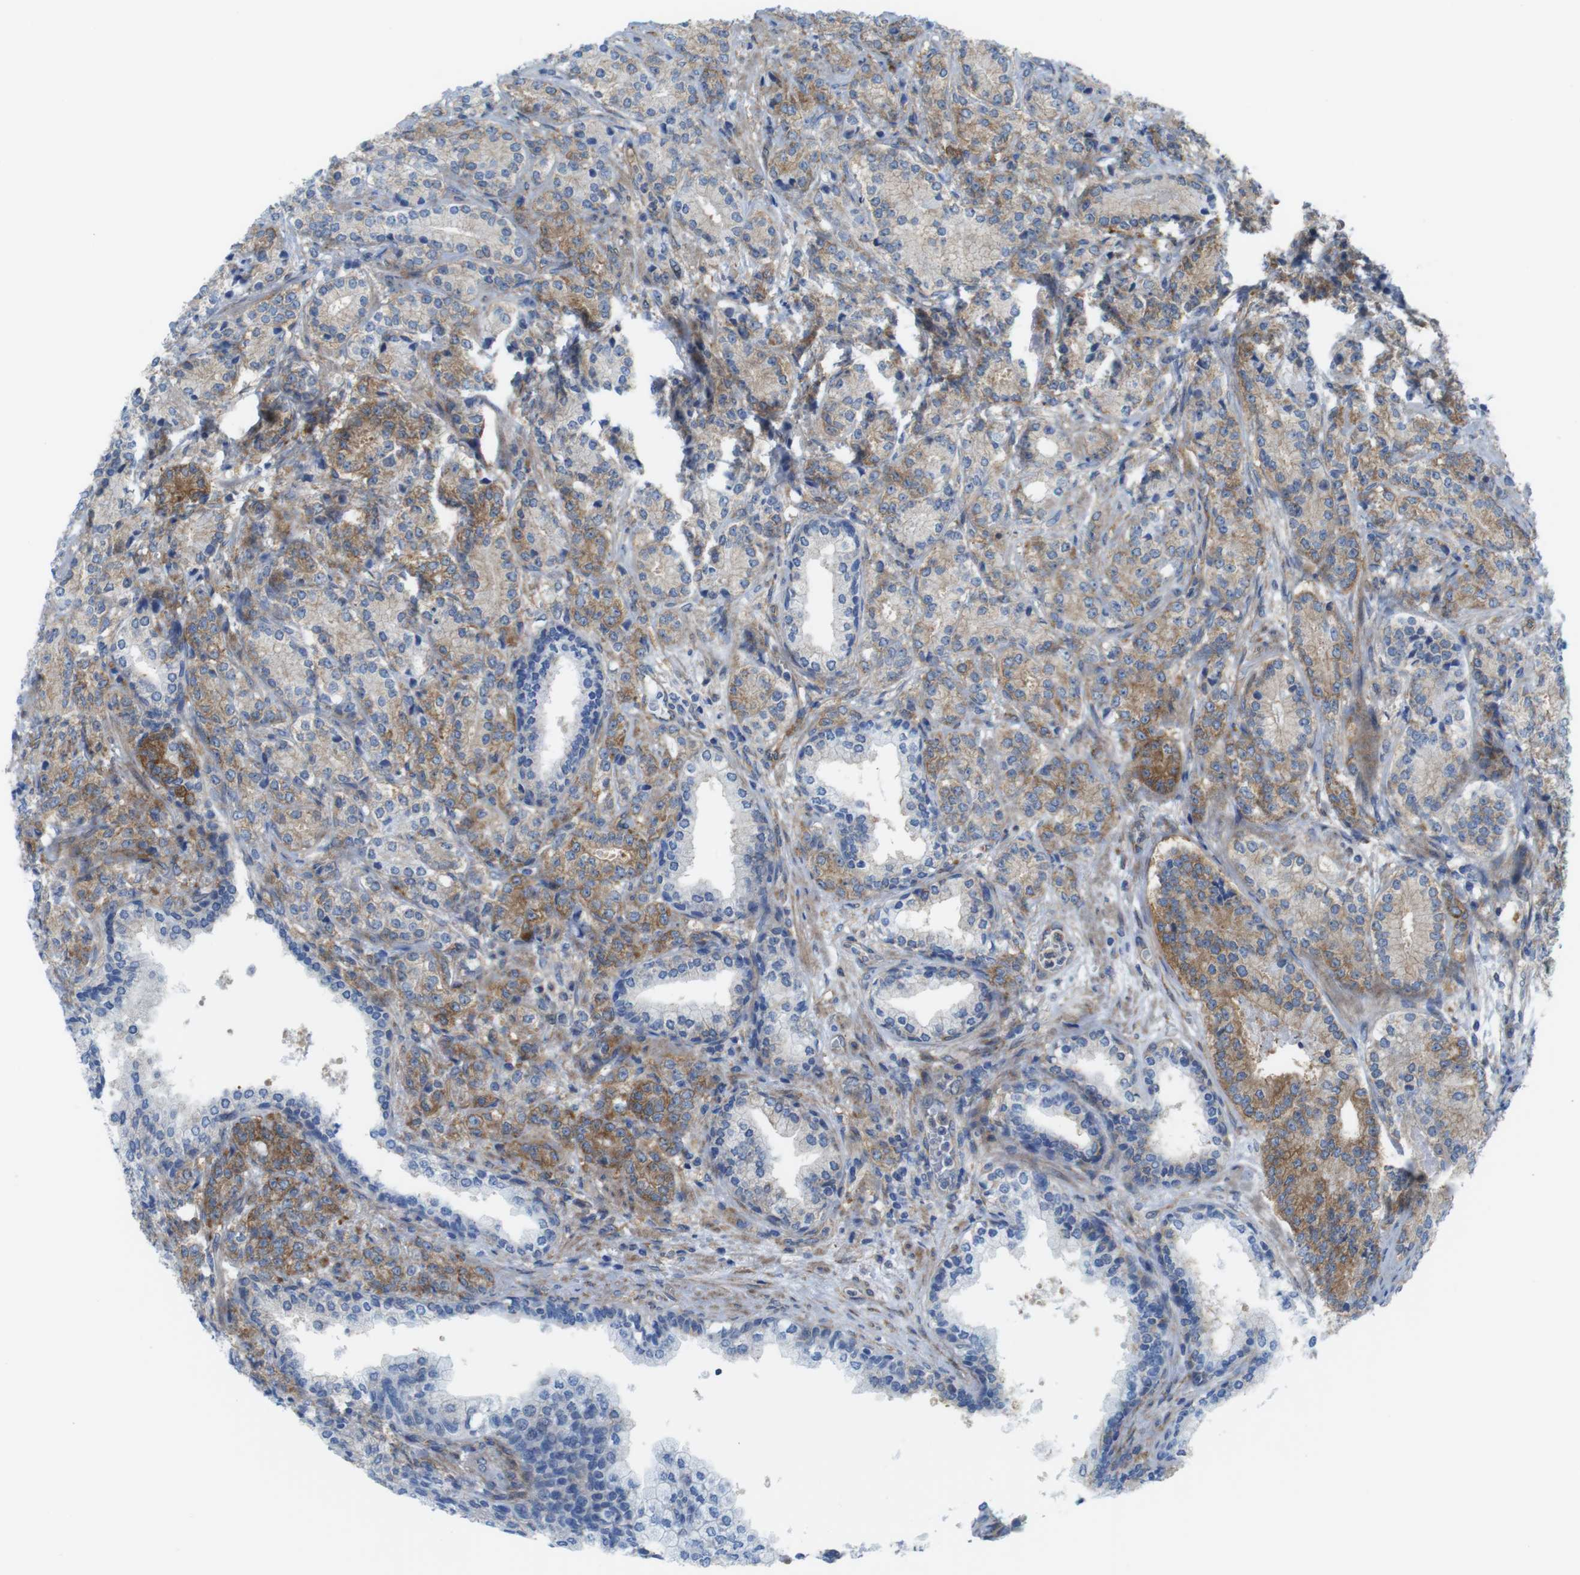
{"staining": {"intensity": "moderate", "quantity": ">75%", "location": "cytoplasmic/membranous"}, "tissue": "prostate cancer", "cell_type": "Tumor cells", "image_type": "cancer", "snomed": [{"axis": "morphology", "description": "Adenocarcinoma, High grade"}, {"axis": "topography", "description": "Prostate"}], "caption": "A brown stain shows moderate cytoplasmic/membranous positivity of a protein in human prostate cancer (high-grade adenocarcinoma) tumor cells.", "gene": "DIAPH2", "patient": {"sex": "male", "age": 61}}